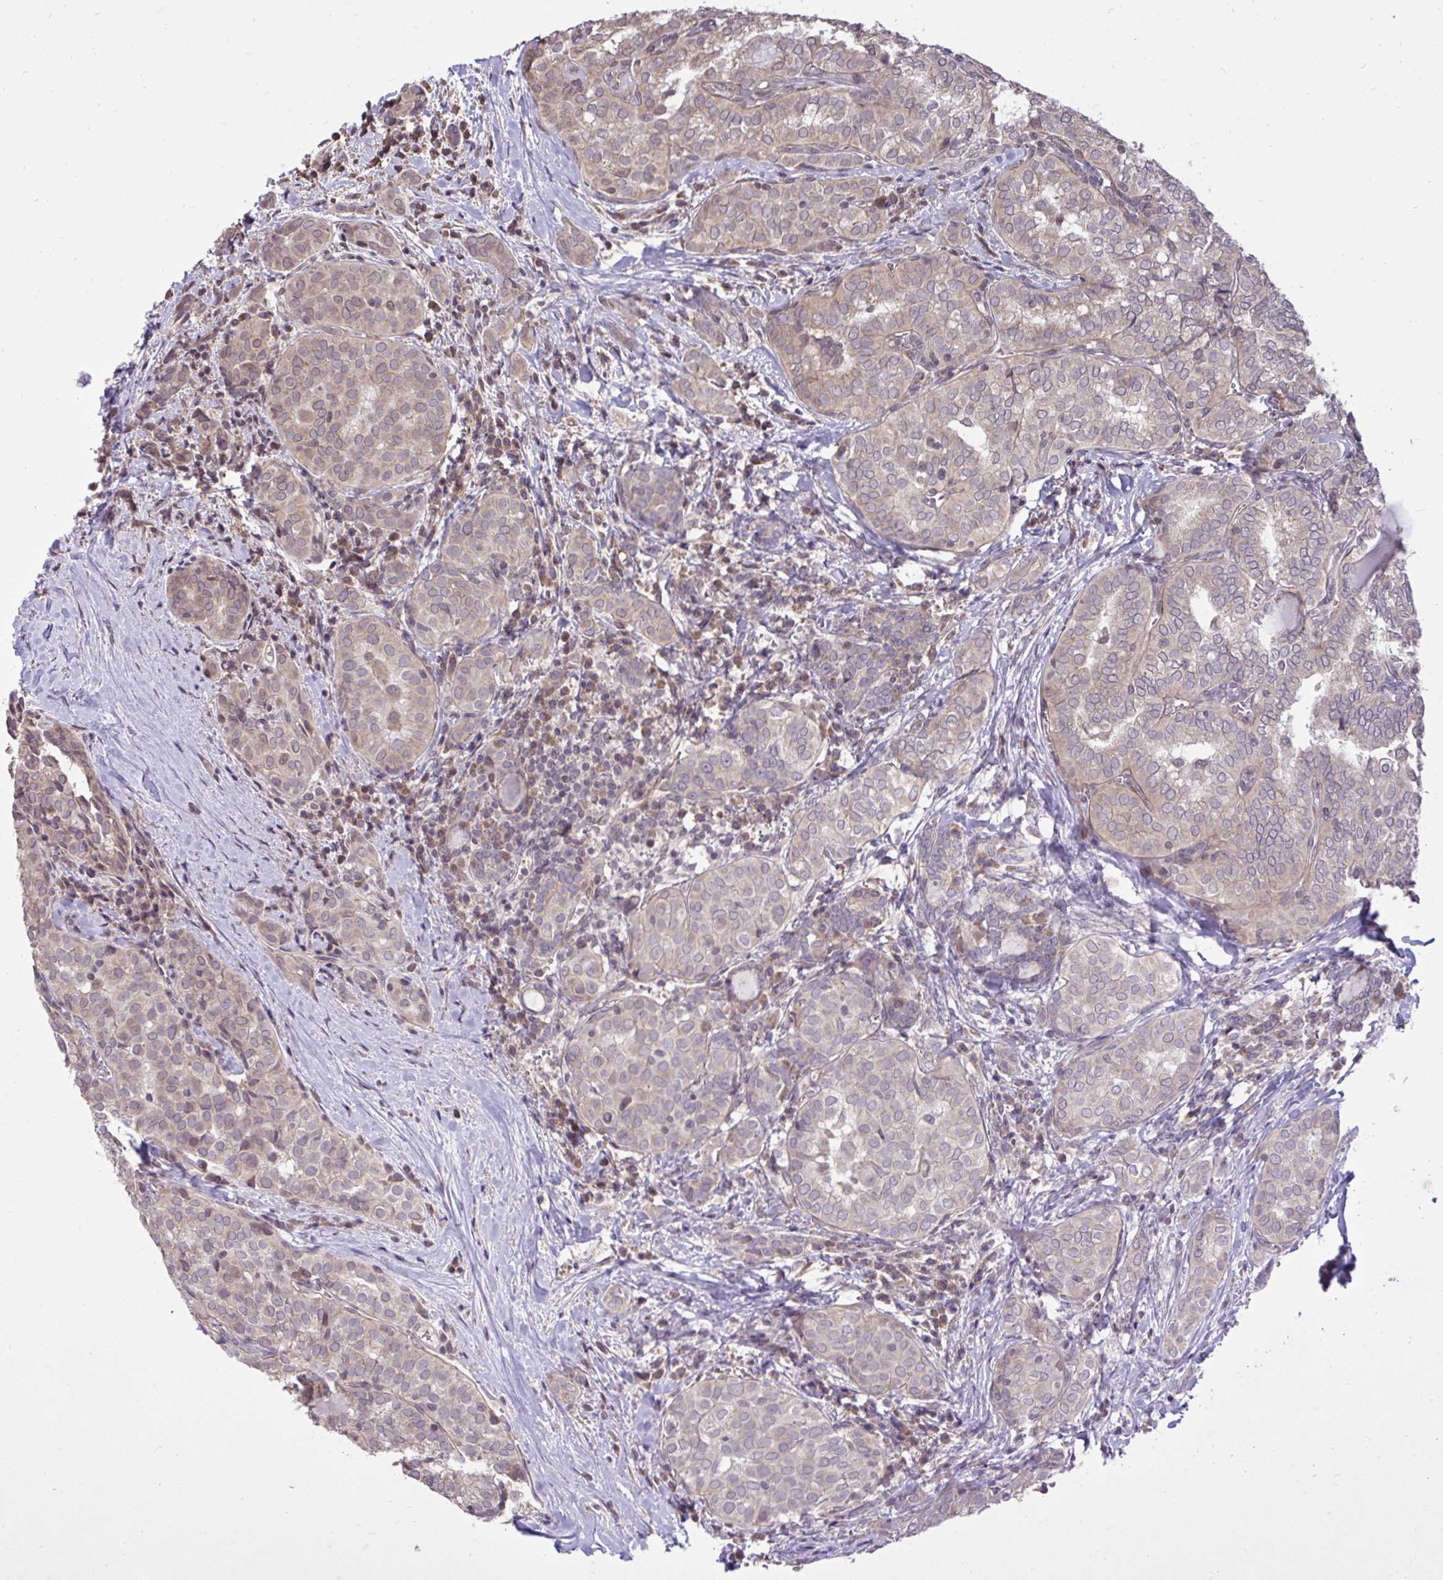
{"staining": {"intensity": "weak", "quantity": "25%-75%", "location": "cytoplasmic/membranous"}, "tissue": "thyroid cancer", "cell_type": "Tumor cells", "image_type": "cancer", "snomed": [{"axis": "morphology", "description": "Papillary adenocarcinoma, NOS"}, {"axis": "topography", "description": "Thyroid gland"}], "caption": "IHC (DAB) staining of human thyroid papillary adenocarcinoma shows weak cytoplasmic/membranous protein positivity in about 25%-75% of tumor cells.", "gene": "CYP20A1", "patient": {"sex": "female", "age": 30}}